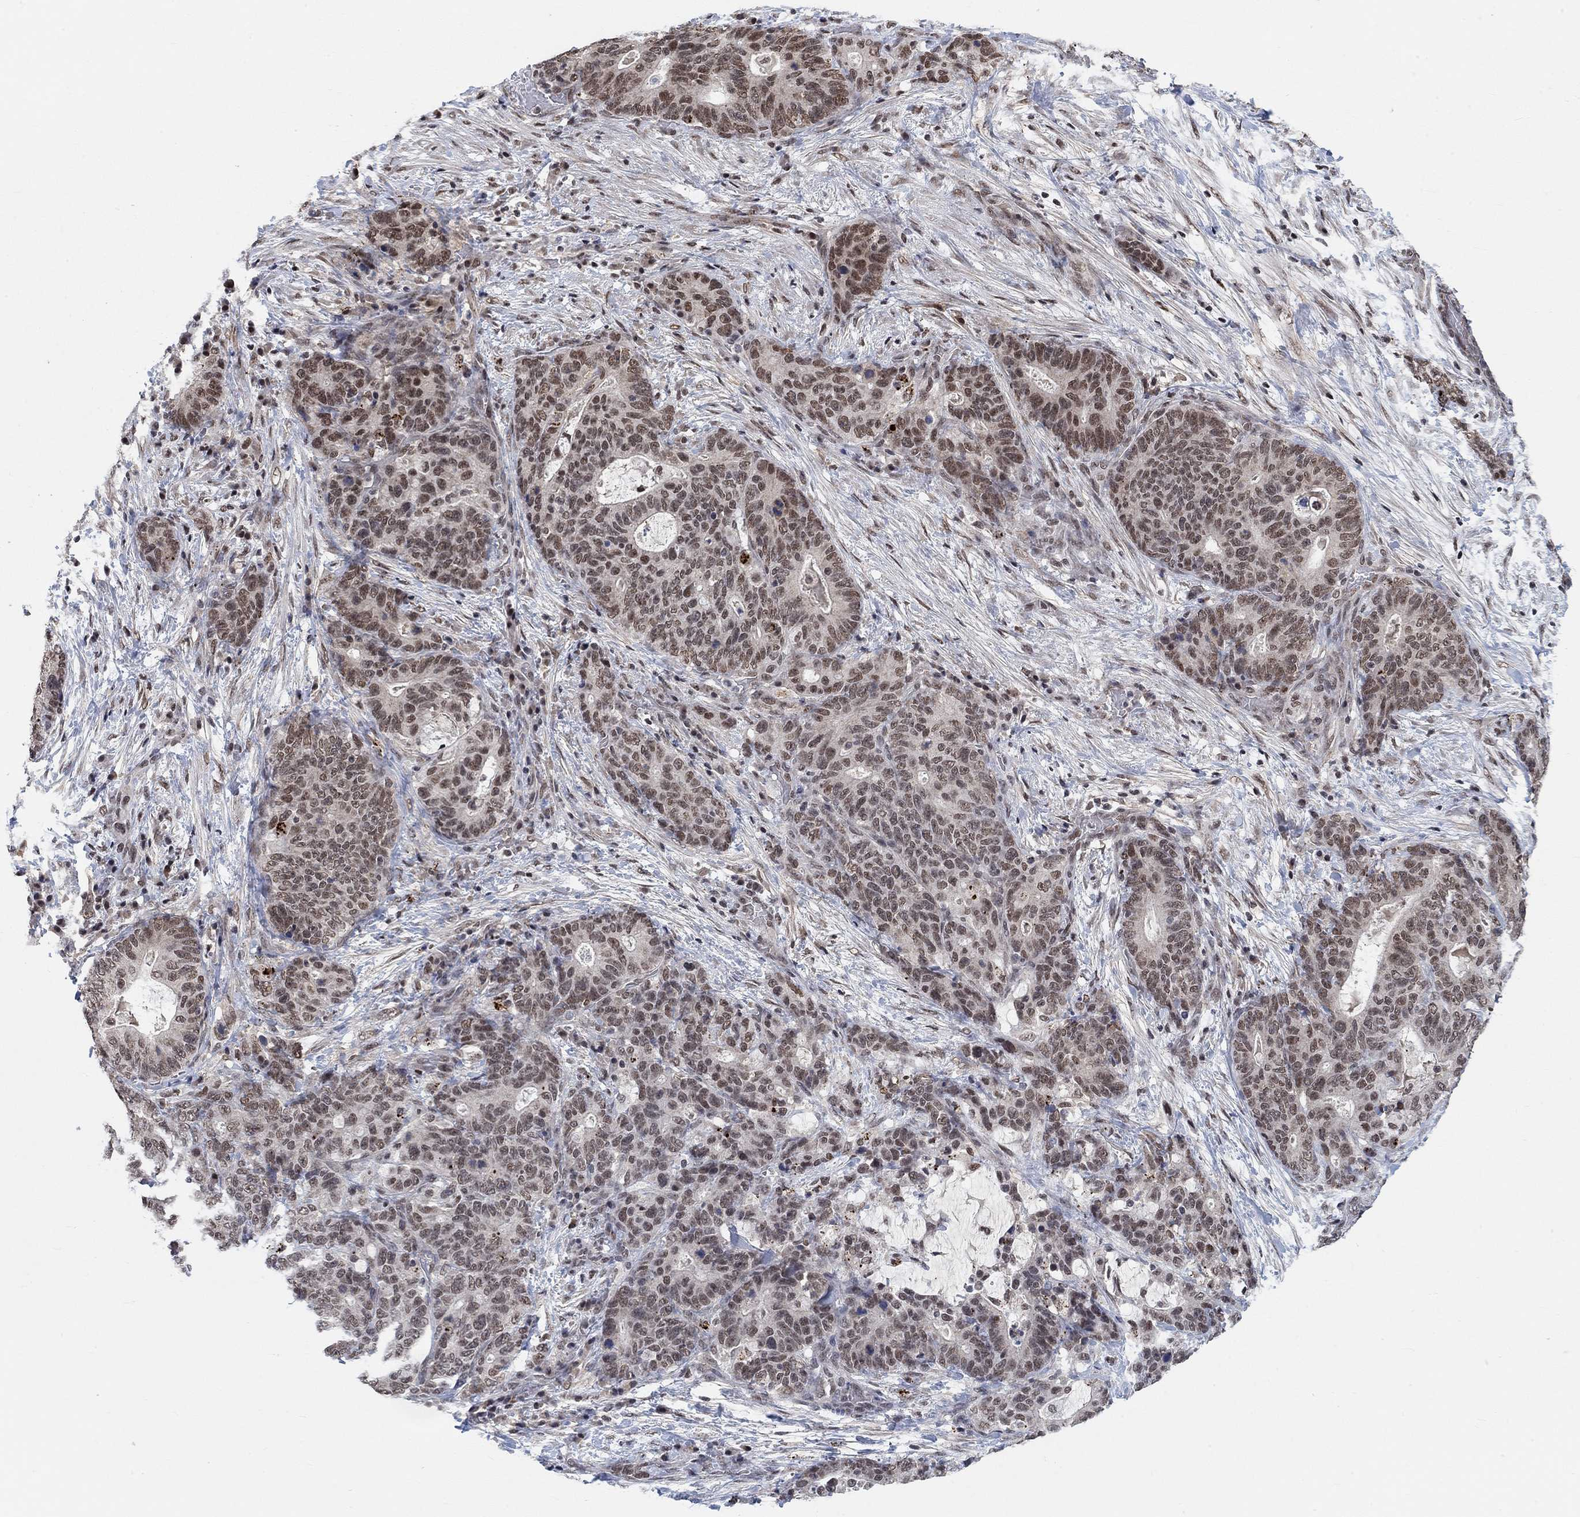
{"staining": {"intensity": "moderate", "quantity": ">75%", "location": "nuclear"}, "tissue": "stomach cancer", "cell_type": "Tumor cells", "image_type": "cancer", "snomed": [{"axis": "morphology", "description": "Normal tissue, NOS"}, {"axis": "morphology", "description": "Adenocarcinoma, NOS"}, {"axis": "topography", "description": "Stomach"}], "caption": "Immunohistochemistry (IHC) (DAB (3,3'-diaminobenzidine)) staining of human stomach cancer (adenocarcinoma) demonstrates moderate nuclear protein positivity in approximately >75% of tumor cells.", "gene": "THAP8", "patient": {"sex": "female", "age": 64}}